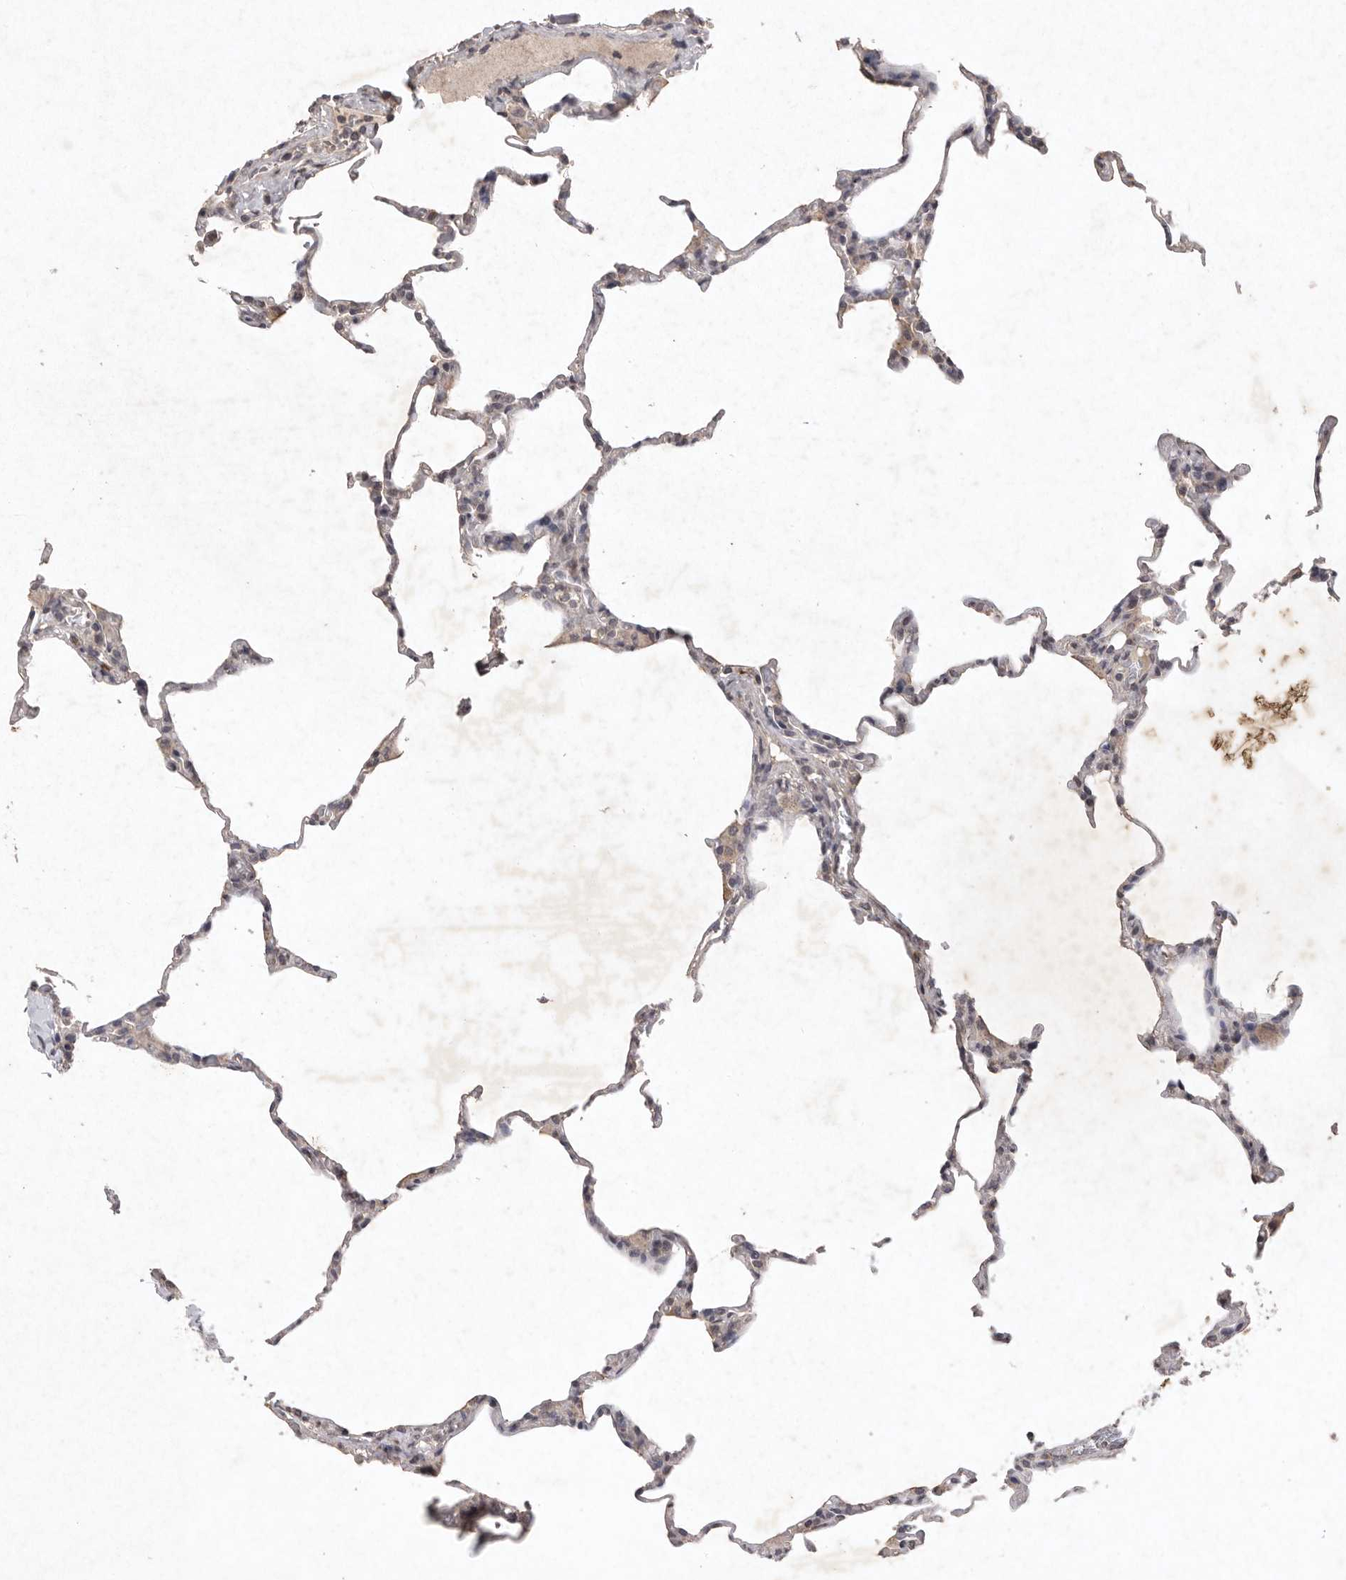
{"staining": {"intensity": "negative", "quantity": "none", "location": "none"}, "tissue": "lung", "cell_type": "Alveolar cells", "image_type": "normal", "snomed": [{"axis": "morphology", "description": "Normal tissue, NOS"}, {"axis": "topography", "description": "Lung"}], "caption": "Normal lung was stained to show a protein in brown. There is no significant expression in alveolar cells. (Immunohistochemistry, brightfield microscopy, high magnification).", "gene": "APLNR", "patient": {"sex": "male", "age": 20}}